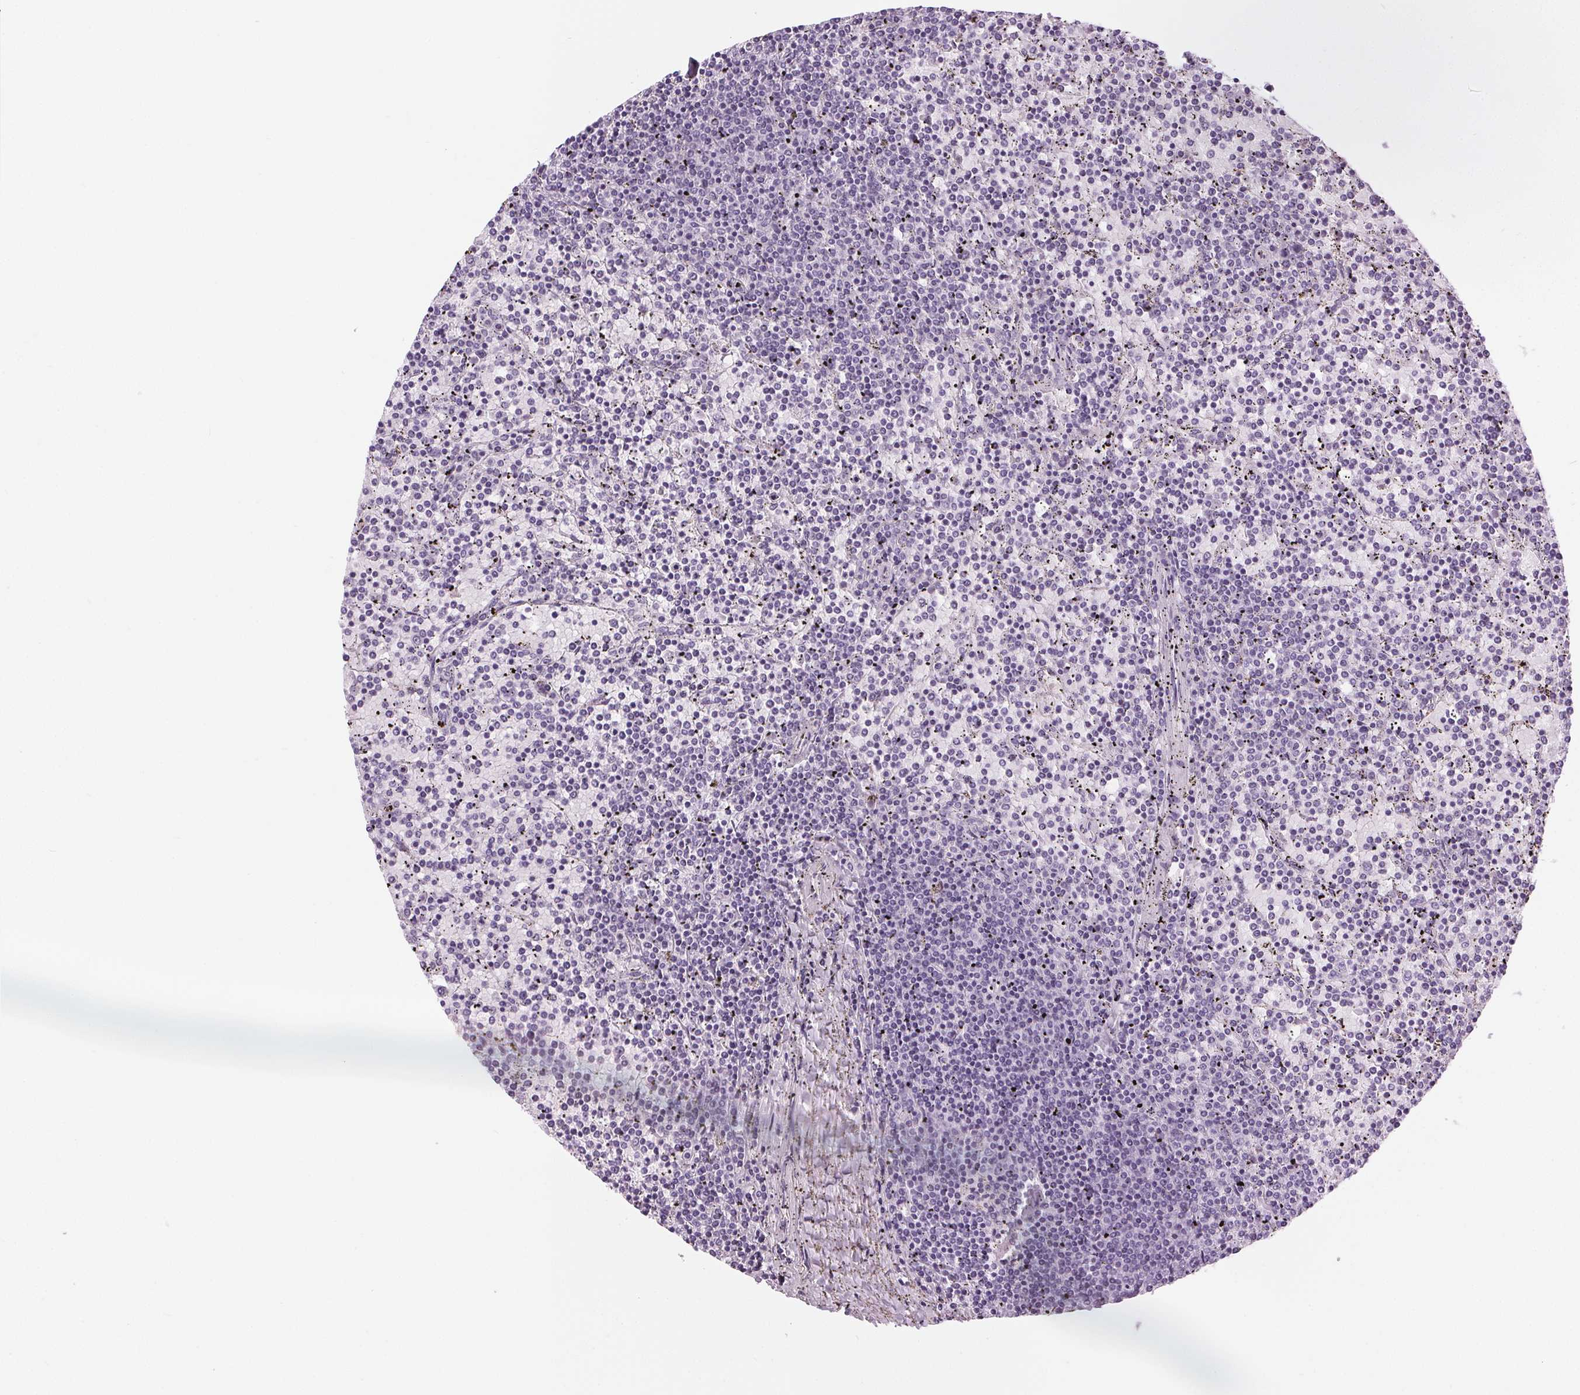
{"staining": {"intensity": "negative", "quantity": "none", "location": "none"}, "tissue": "lymphoma", "cell_type": "Tumor cells", "image_type": "cancer", "snomed": [{"axis": "morphology", "description": "Malignant lymphoma, non-Hodgkin's type, Low grade"}, {"axis": "topography", "description": "Spleen"}], "caption": "An image of human lymphoma is negative for staining in tumor cells.", "gene": "MISP", "patient": {"sex": "female", "age": 77}}